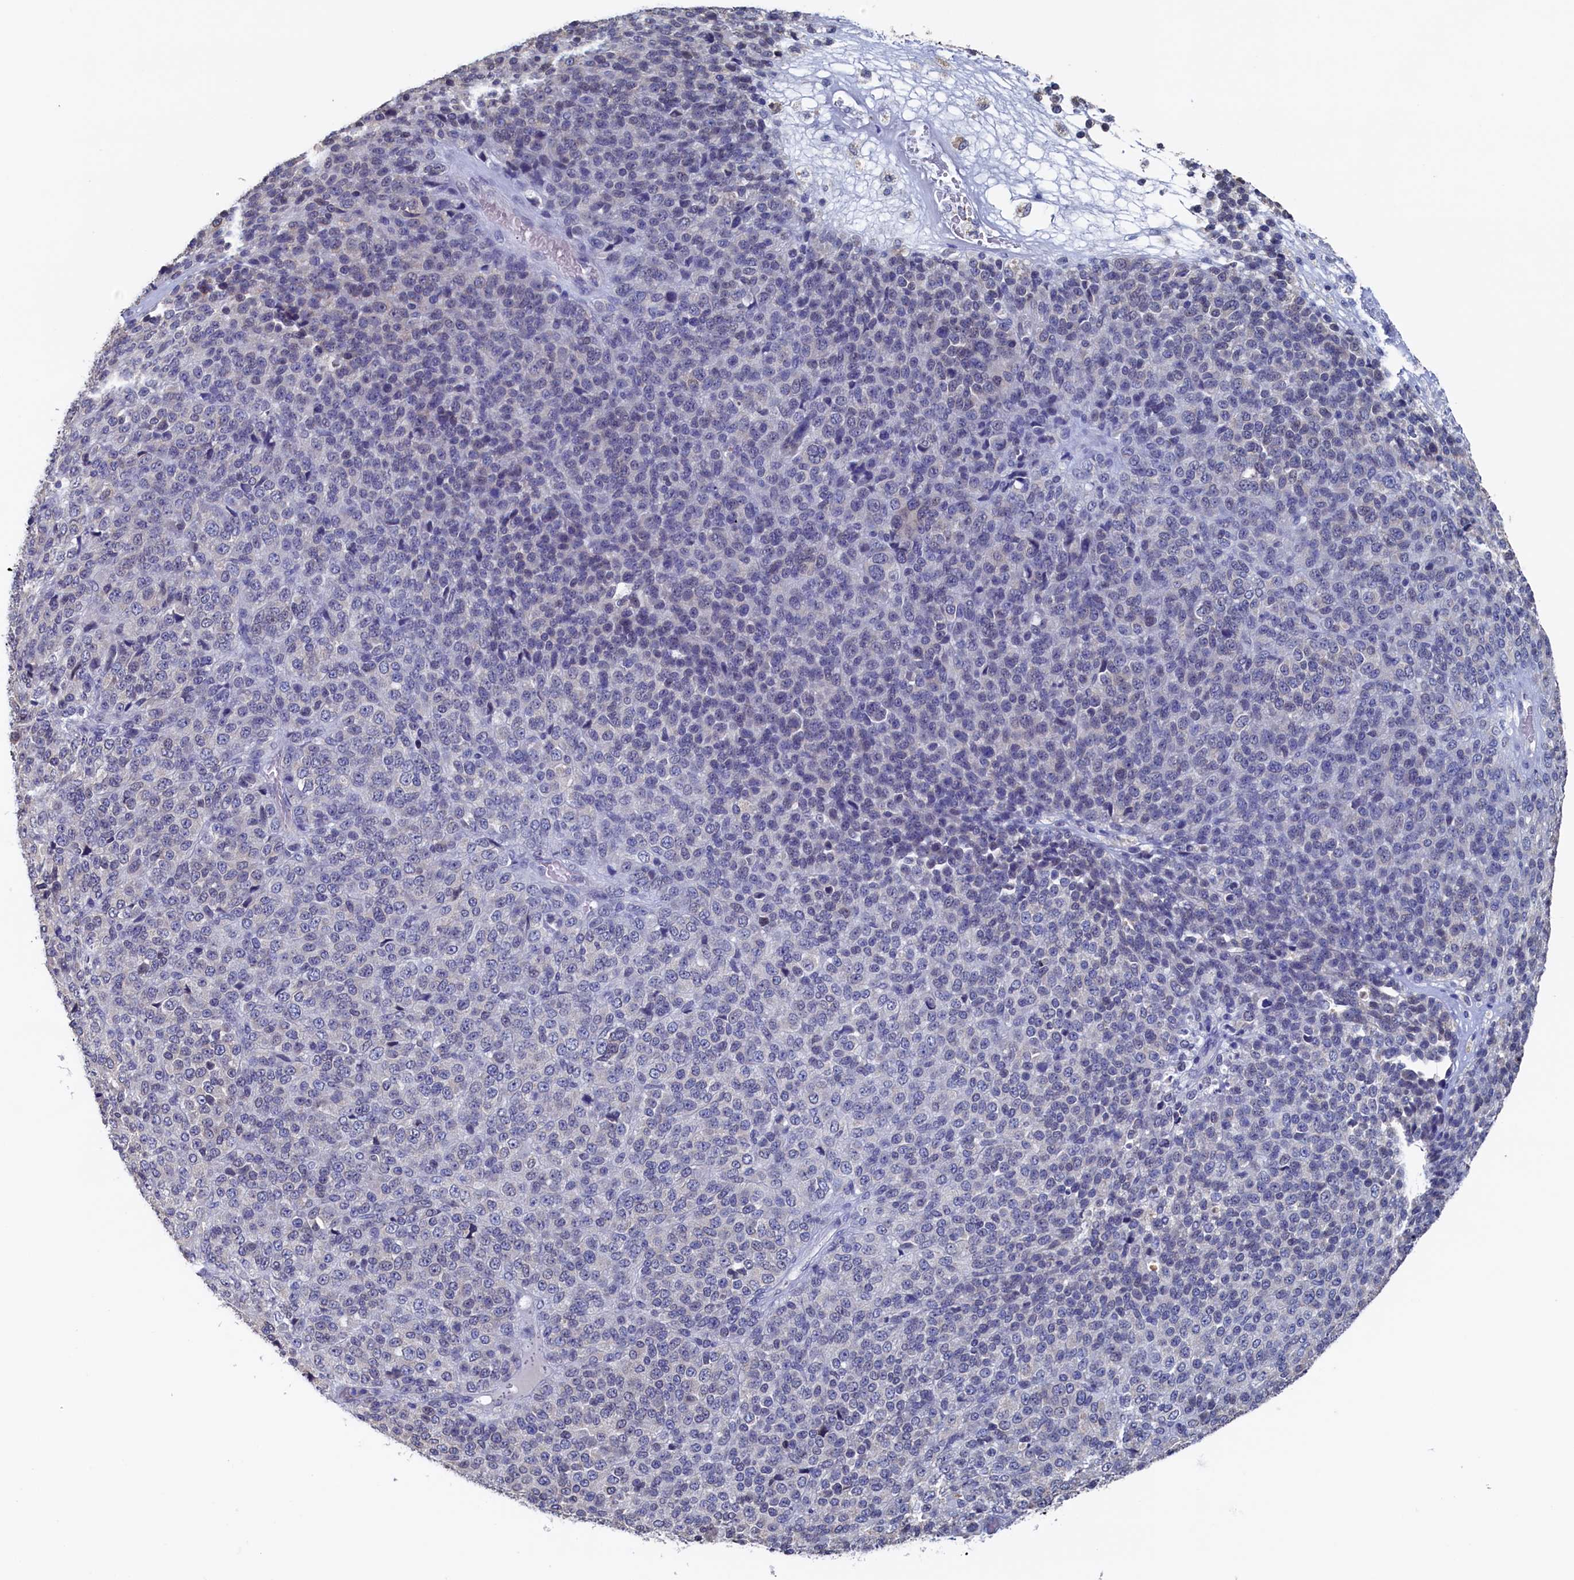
{"staining": {"intensity": "negative", "quantity": "none", "location": "none"}, "tissue": "melanoma", "cell_type": "Tumor cells", "image_type": "cancer", "snomed": [{"axis": "morphology", "description": "Malignant melanoma, Metastatic site"}, {"axis": "topography", "description": "Brain"}], "caption": "This is an immunohistochemistry image of malignant melanoma (metastatic site). There is no positivity in tumor cells.", "gene": "C11orf54", "patient": {"sex": "female", "age": 56}}